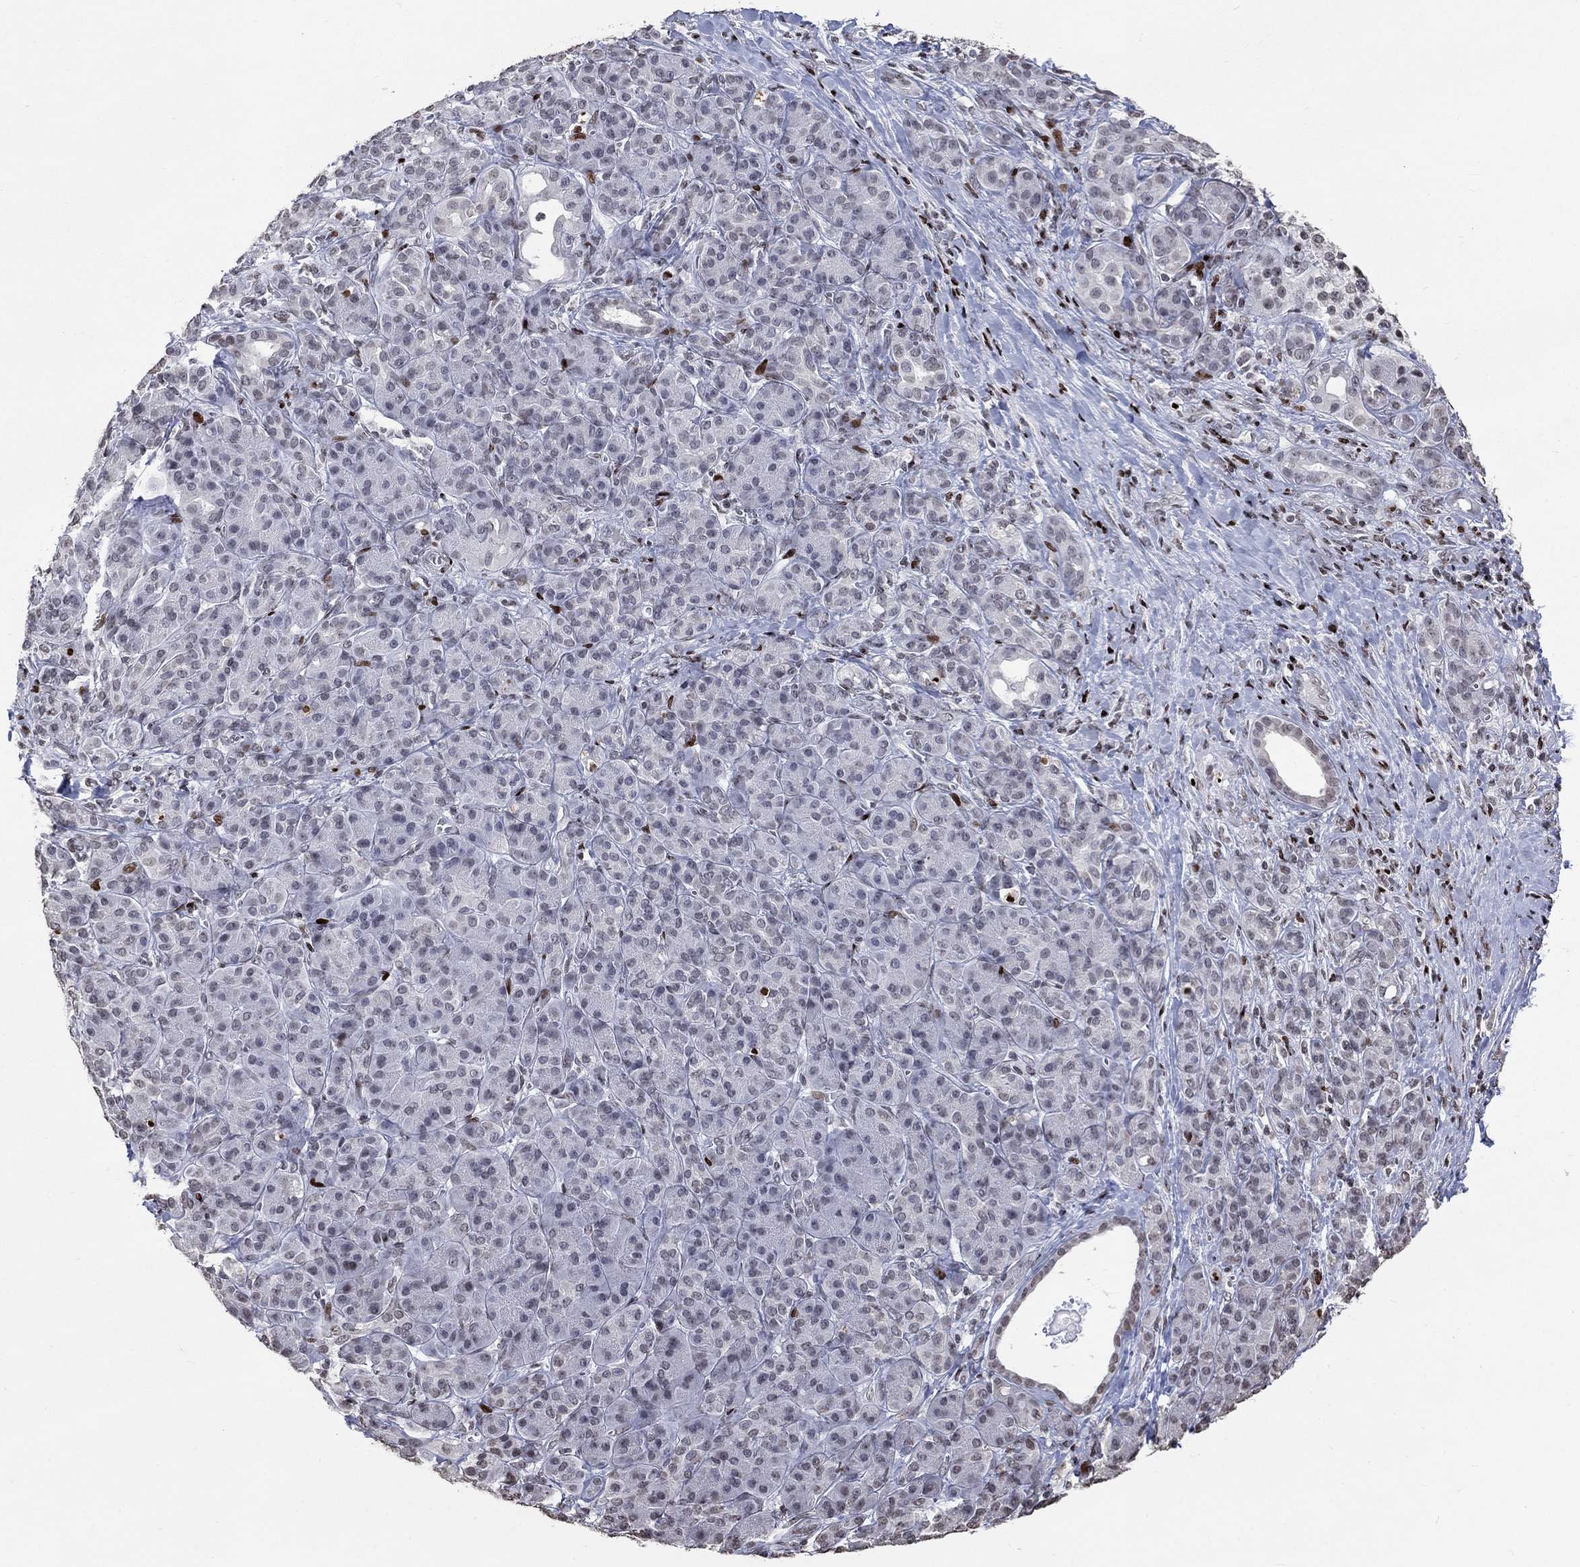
{"staining": {"intensity": "negative", "quantity": "none", "location": "none"}, "tissue": "pancreatic cancer", "cell_type": "Tumor cells", "image_type": "cancer", "snomed": [{"axis": "morphology", "description": "Adenocarcinoma, NOS"}, {"axis": "topography", "description": "Pancreas"}], "caption": "High power microscopy histopathology image of an IHC image of pancreatic cancer, revealing no significant expression in tumor cells.", "gene": "SRSF3", "patient": {"sex": "male", "age": 61}}